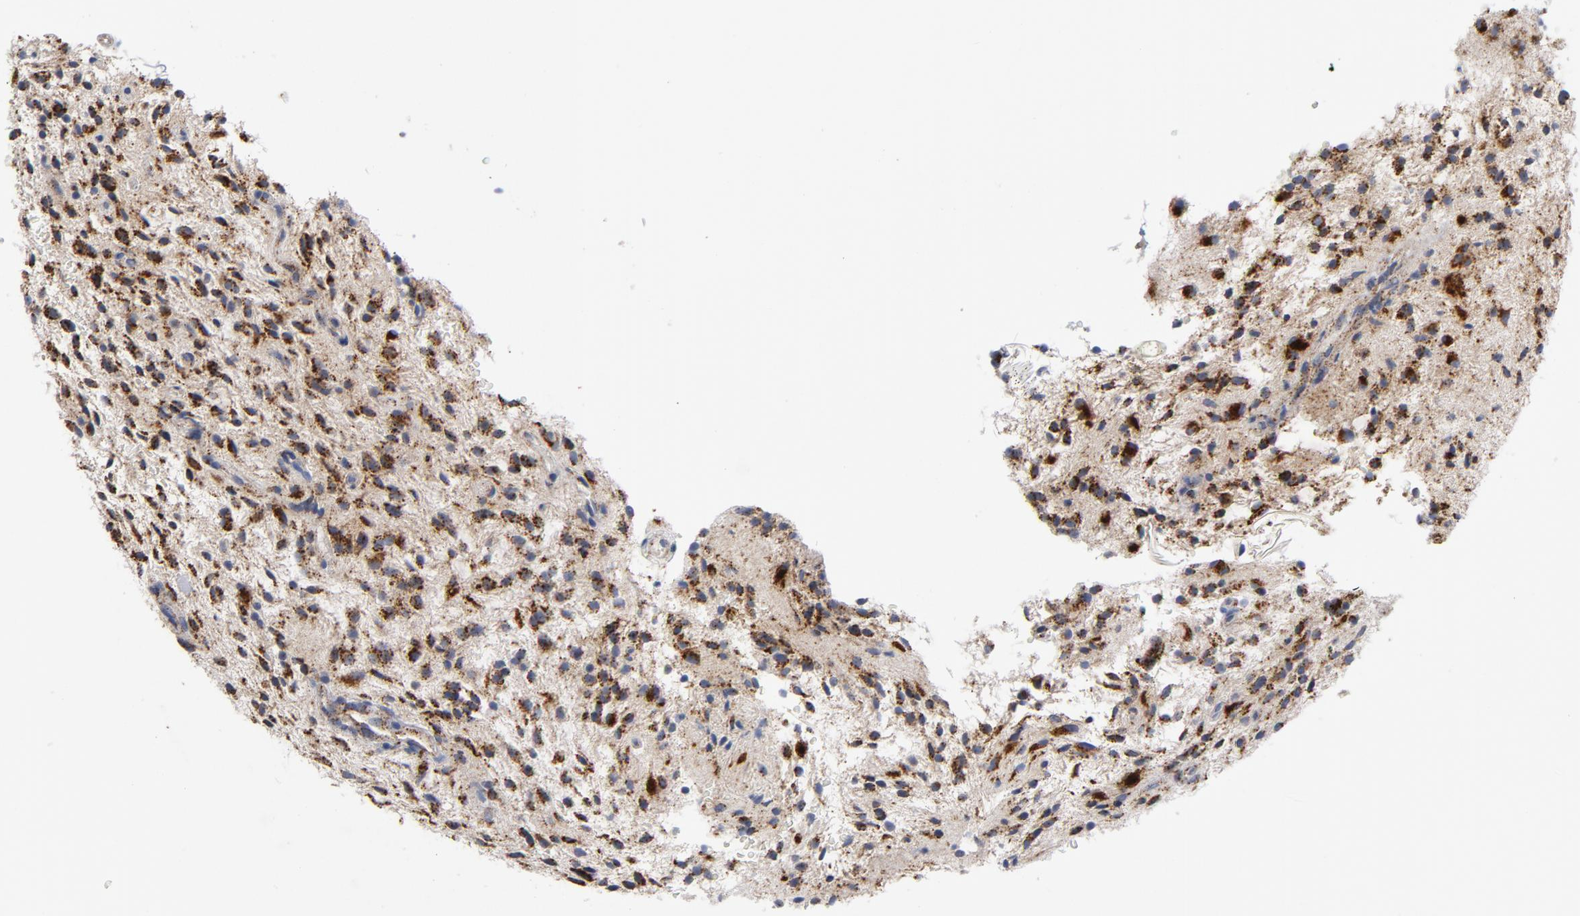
{"staining": {"intensity": "strong", "quantity": ">75%", "location": "cytoplasmic/membranous"}, "tissue": "glioma", "cell_type": "Tumor cells", "image_type": "cancer", "snomed": [{"axis": "morphology", "description": "Glioma, malignant, NOS"}, {"axis": "topography", "description": "Cerebellum"}], "caption": "This photomicrograph exhibits immunohistochemistry staining of glioma, with high strong cytoplasmic/membranous expression in about >75% of tumor cells.", "gene": "AKT2", "patient": {"sex": "female", "age": 10}}